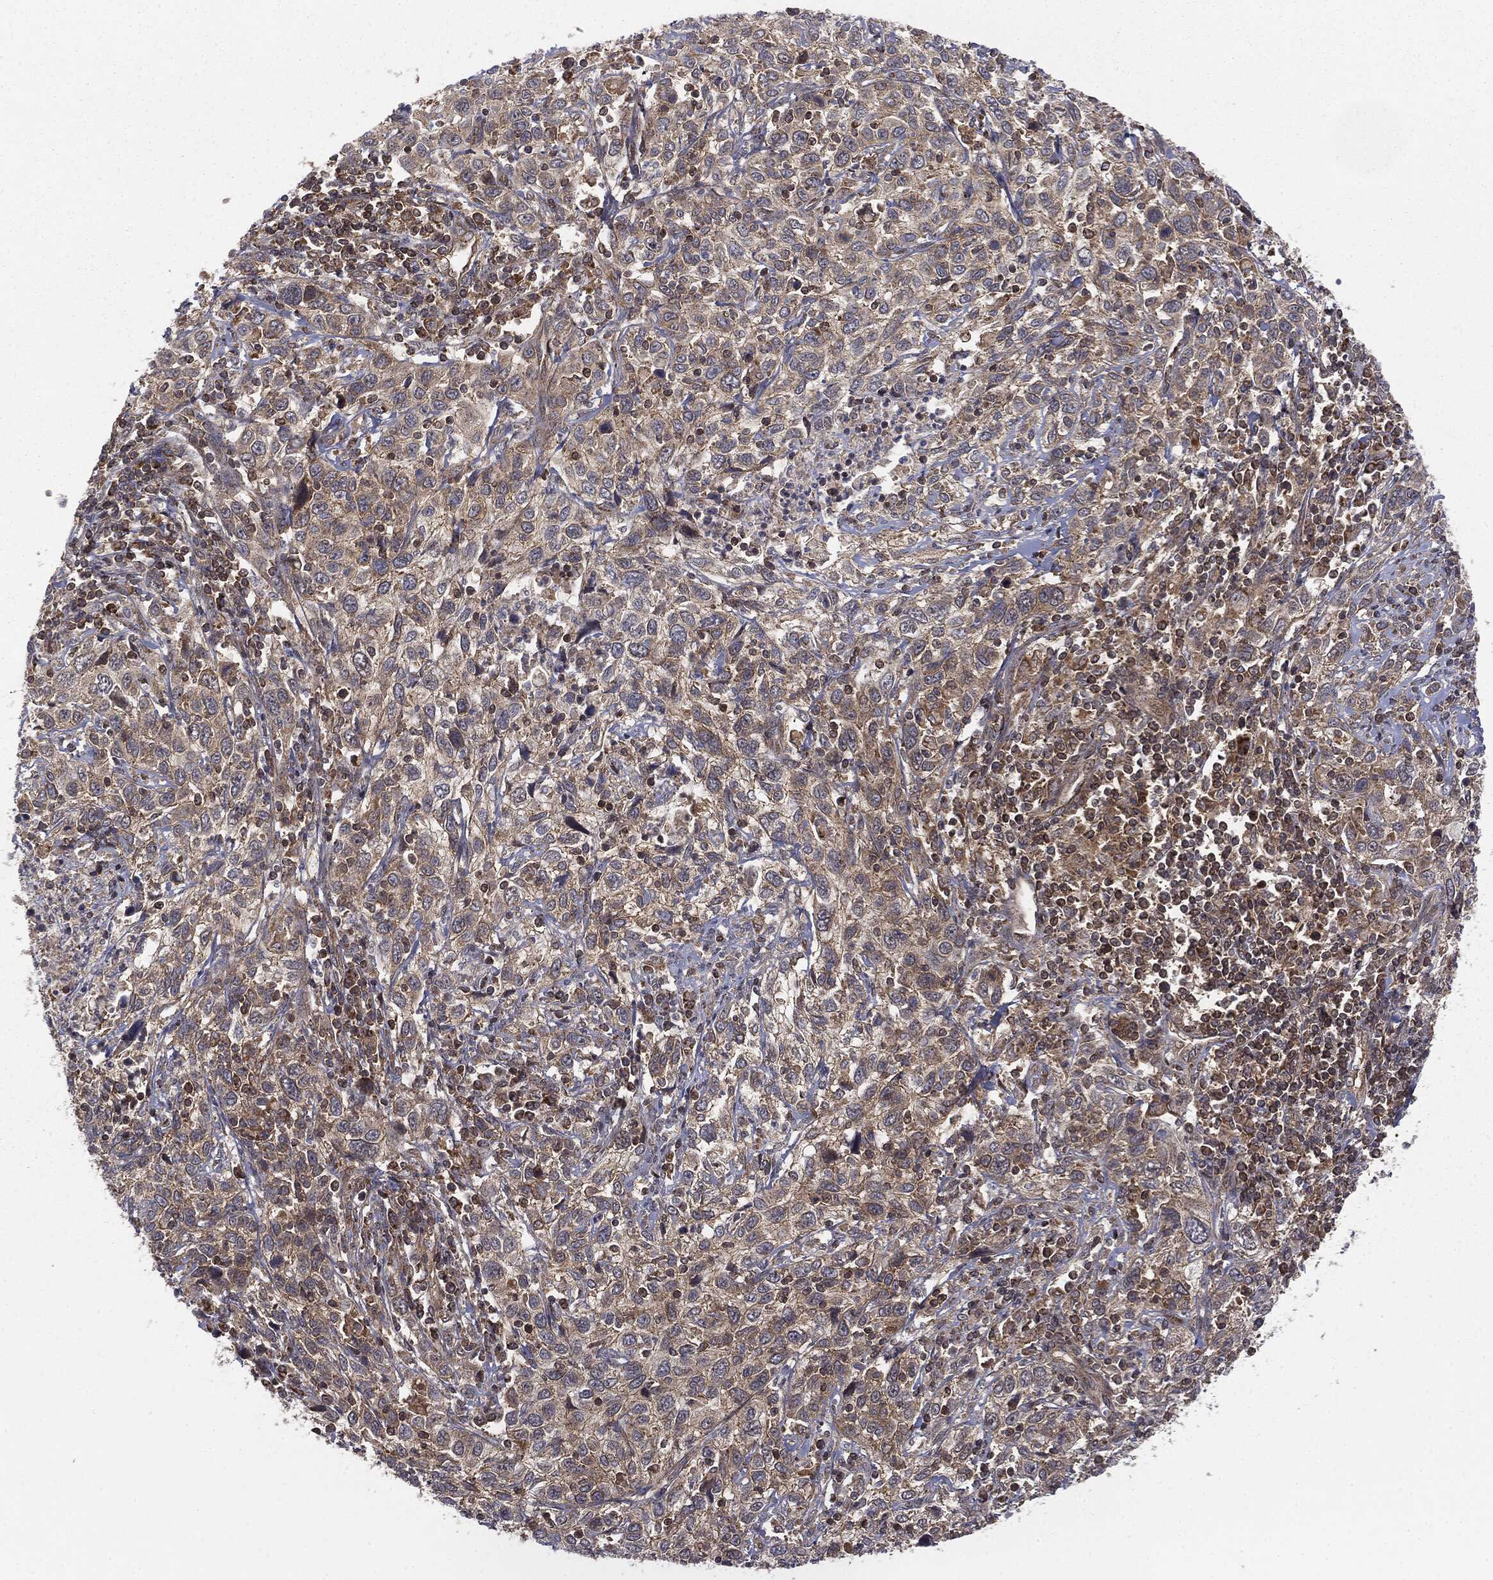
{"staining": {"intensity": "moderate", "quantity": ">75%", "location": "cytoplasmic/membranous"}, "tissue": "cervical cancer", "cell_type": "Tumor cells", "image_type": "cancer", "snomed": [{"axis": "morphology", "description": "Squamous cell carcinoma, NOS"}, {"axis": "topography", "description": "Cervix"}], "caption": "Approximately >75% of tumor cells in cervical cancer display moderate cytoplasmic/membranous protein positivity as visualized by brown immunohistochemical staining.", "gene": "MTOR", "patient": {"sex": "female", "age": 46}}